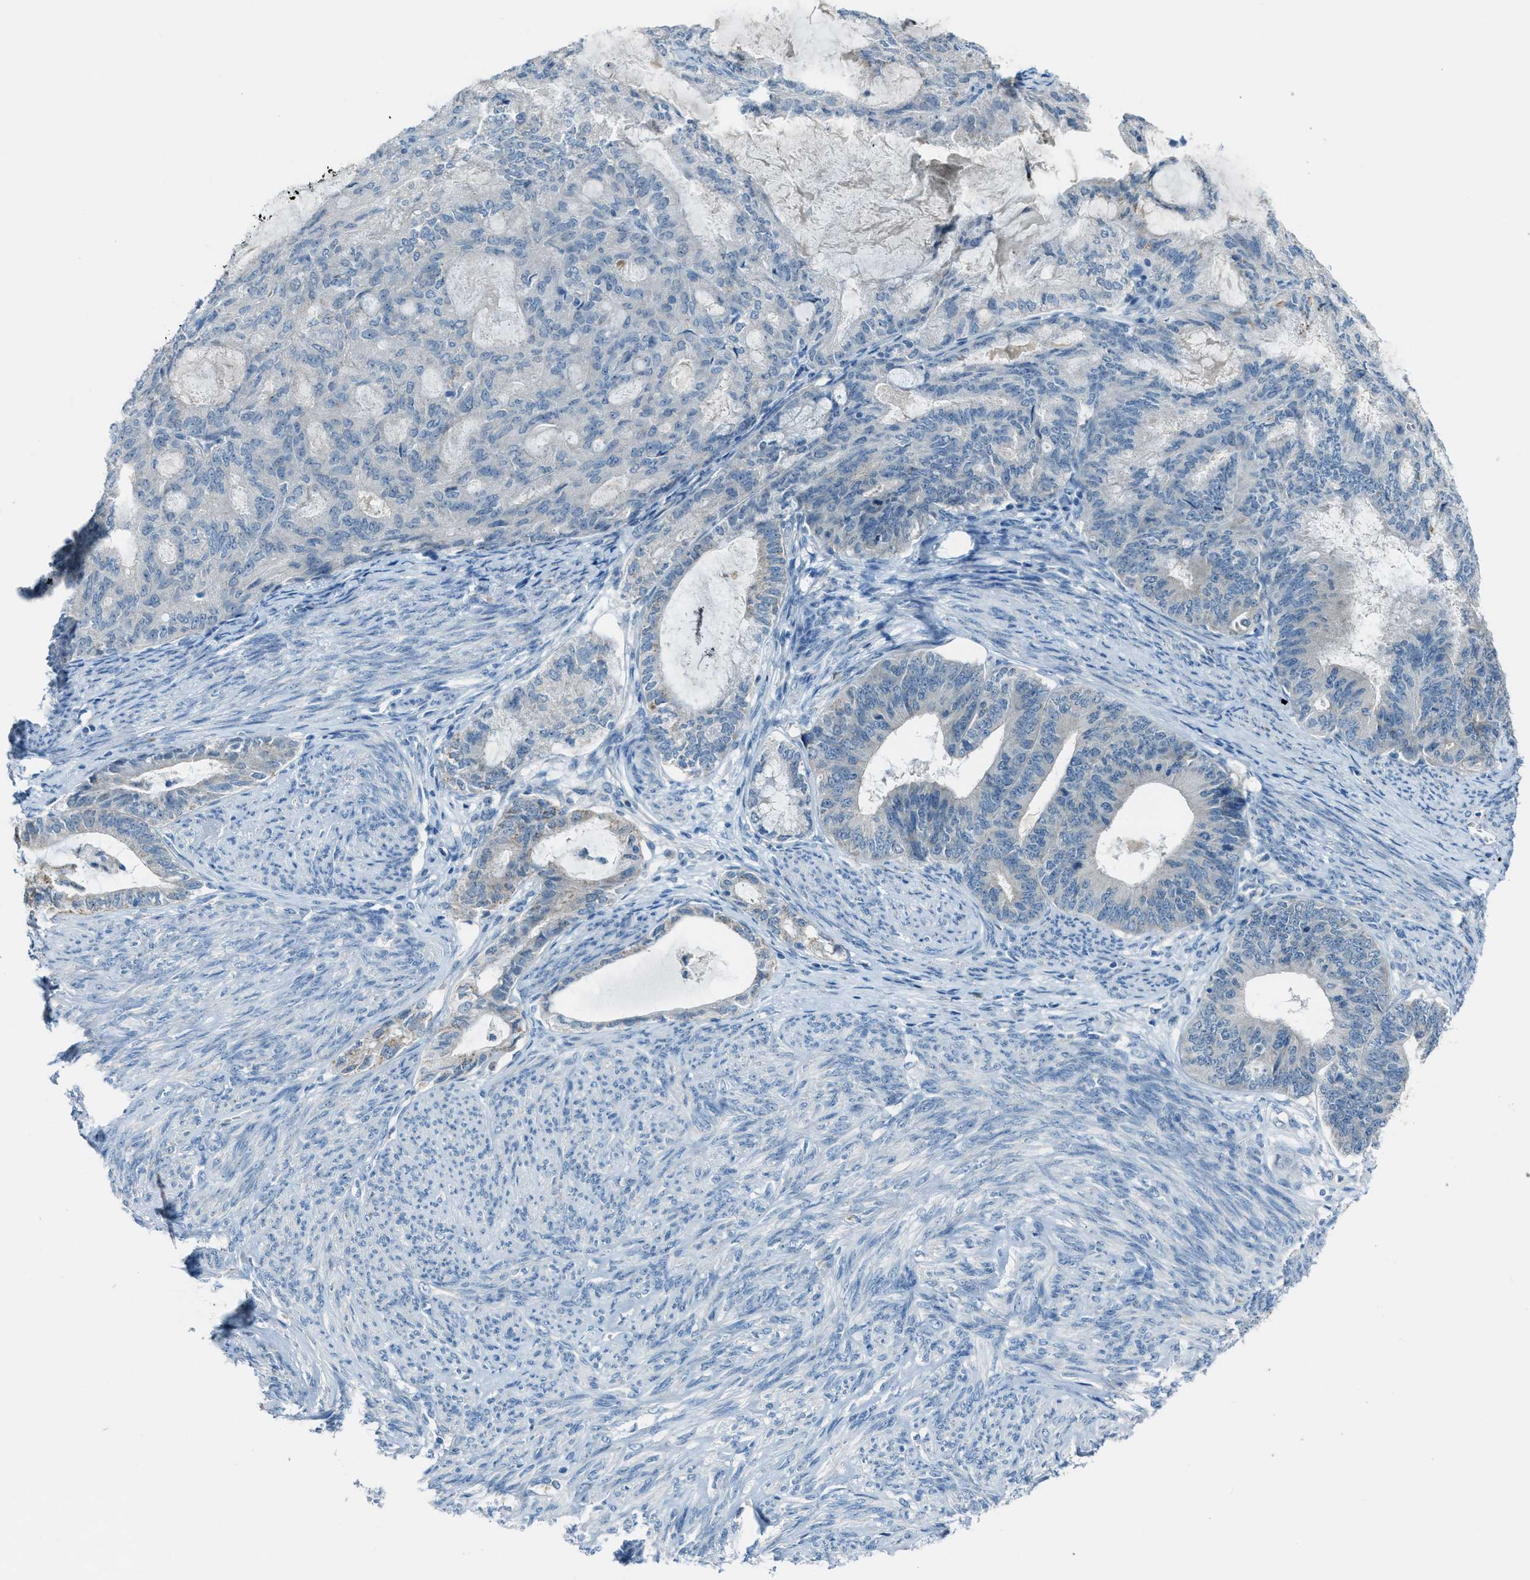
{"staining": {"intensity": "negative", "quantity": "none", "location": "none"}, "tissue": "endometrial cancer", "cell_type": "Tumor cells", "image_type": "cancer", "snomed": [{"axis": "morphology", "description": "Adenocarcinoma, NOS"}, {"axis": "topography", "description": "Endometrium"}], "caption": "IHC photomicrograph of human adenocarcinoma (endometrial) stained for a protein (brown), which reveals no staining in tumor cells.", "gene": "CDON", "patient": {"sex": "female", "age": 86}}